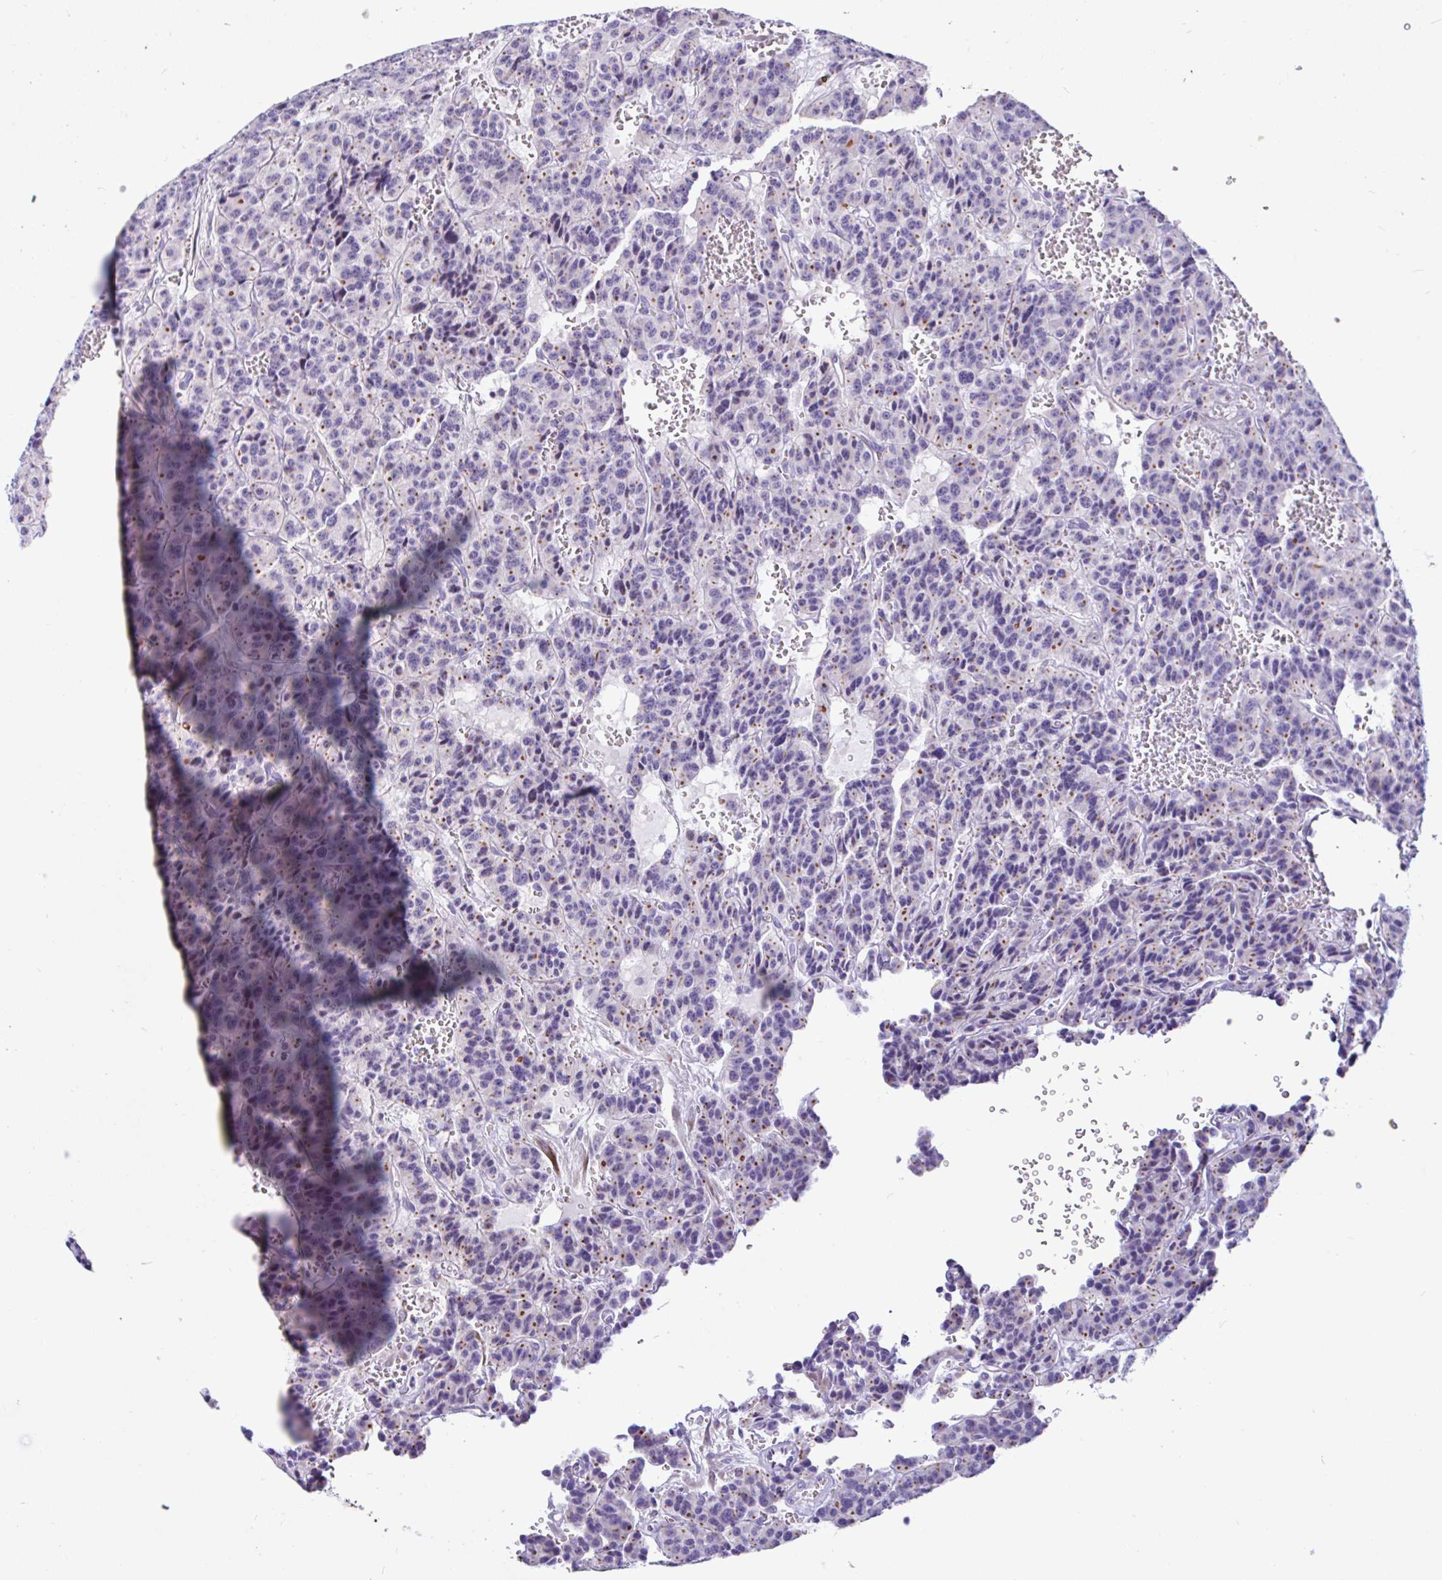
{"staining": {"intensity": "negative", "quantity": "none", "location": "none"}, "tissue": "carcinoid", "cell_type": "Tumor cells", "image_type": "cancer", "snomed": [{"axis": "morphology", "description": "Carcinoid, malignant, NOS"}, {"axis": "topography", "description": "Lung"}], "caption": "Histopathology image shows no protein staining in tumor cells of carcinoid tissue.", "gene": "NBPF3", "patient": {"sex": "female", "age": 71}}